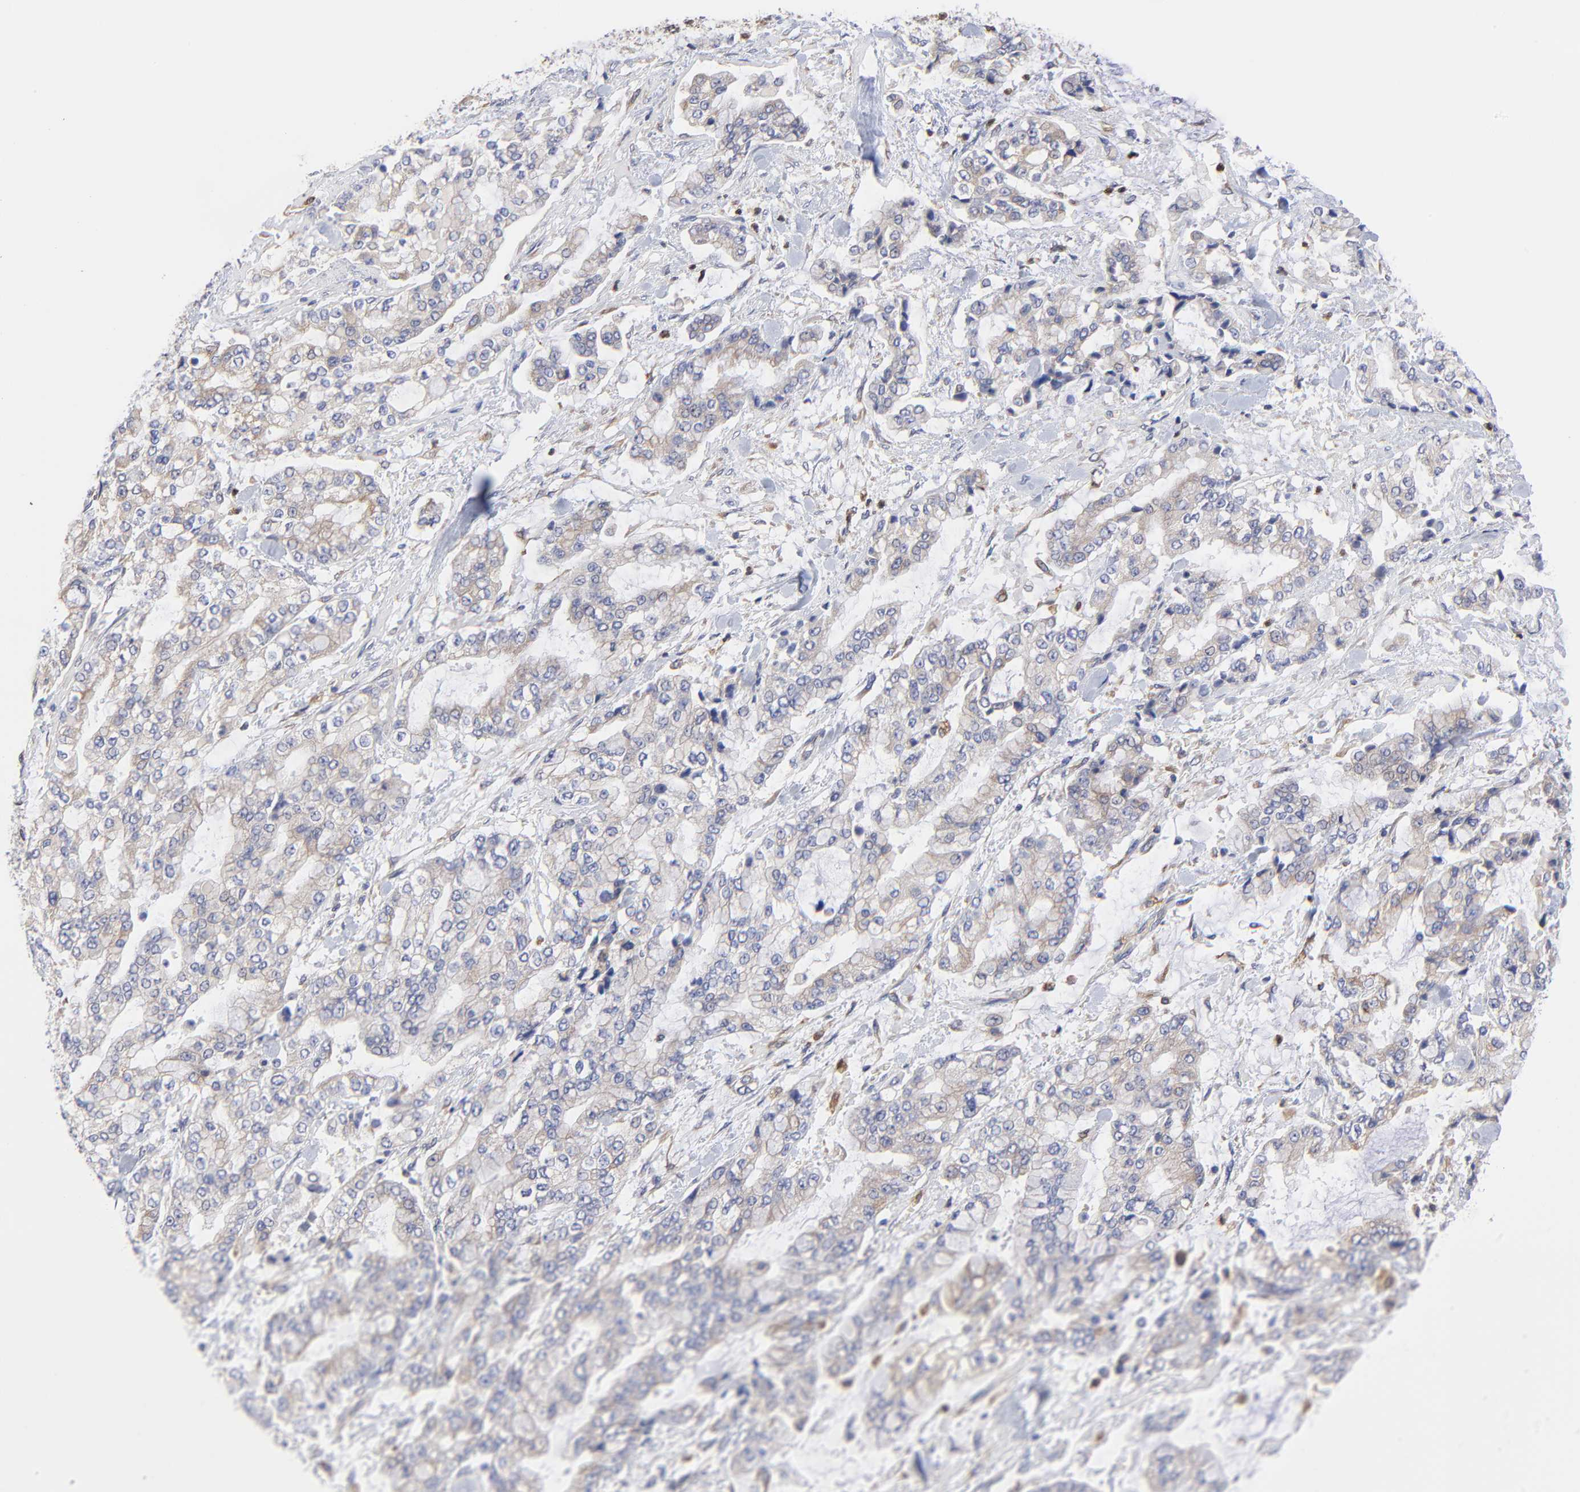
{"staining": {"intensity": "weak", "quantity": ">75%", "location": "cytoplasmic/membranous"}, "tissue": "stomach cancer", "cell_type": "Tumor cells", "image_type": "cancer", "snomed": [{"axis": "morphology", "description": "Normal tissue, NOS"}, {"axis": "morphology", "description": "Adenocarcinoma, NOS"}, {"axis": "topography", "description": "Stomach, upper"}, {"axis": "topography", "description": "Stomach"}], "caption": "An IHC photomicrograph of neoplastic tissue is shown. Protein staining in brown labels weak cytoplasmic/membranous positivity in stomach adenocarcinoma within tumor cells.", "gene": "MOSPD2", "patient": {"sex": "male", "age": 76}}